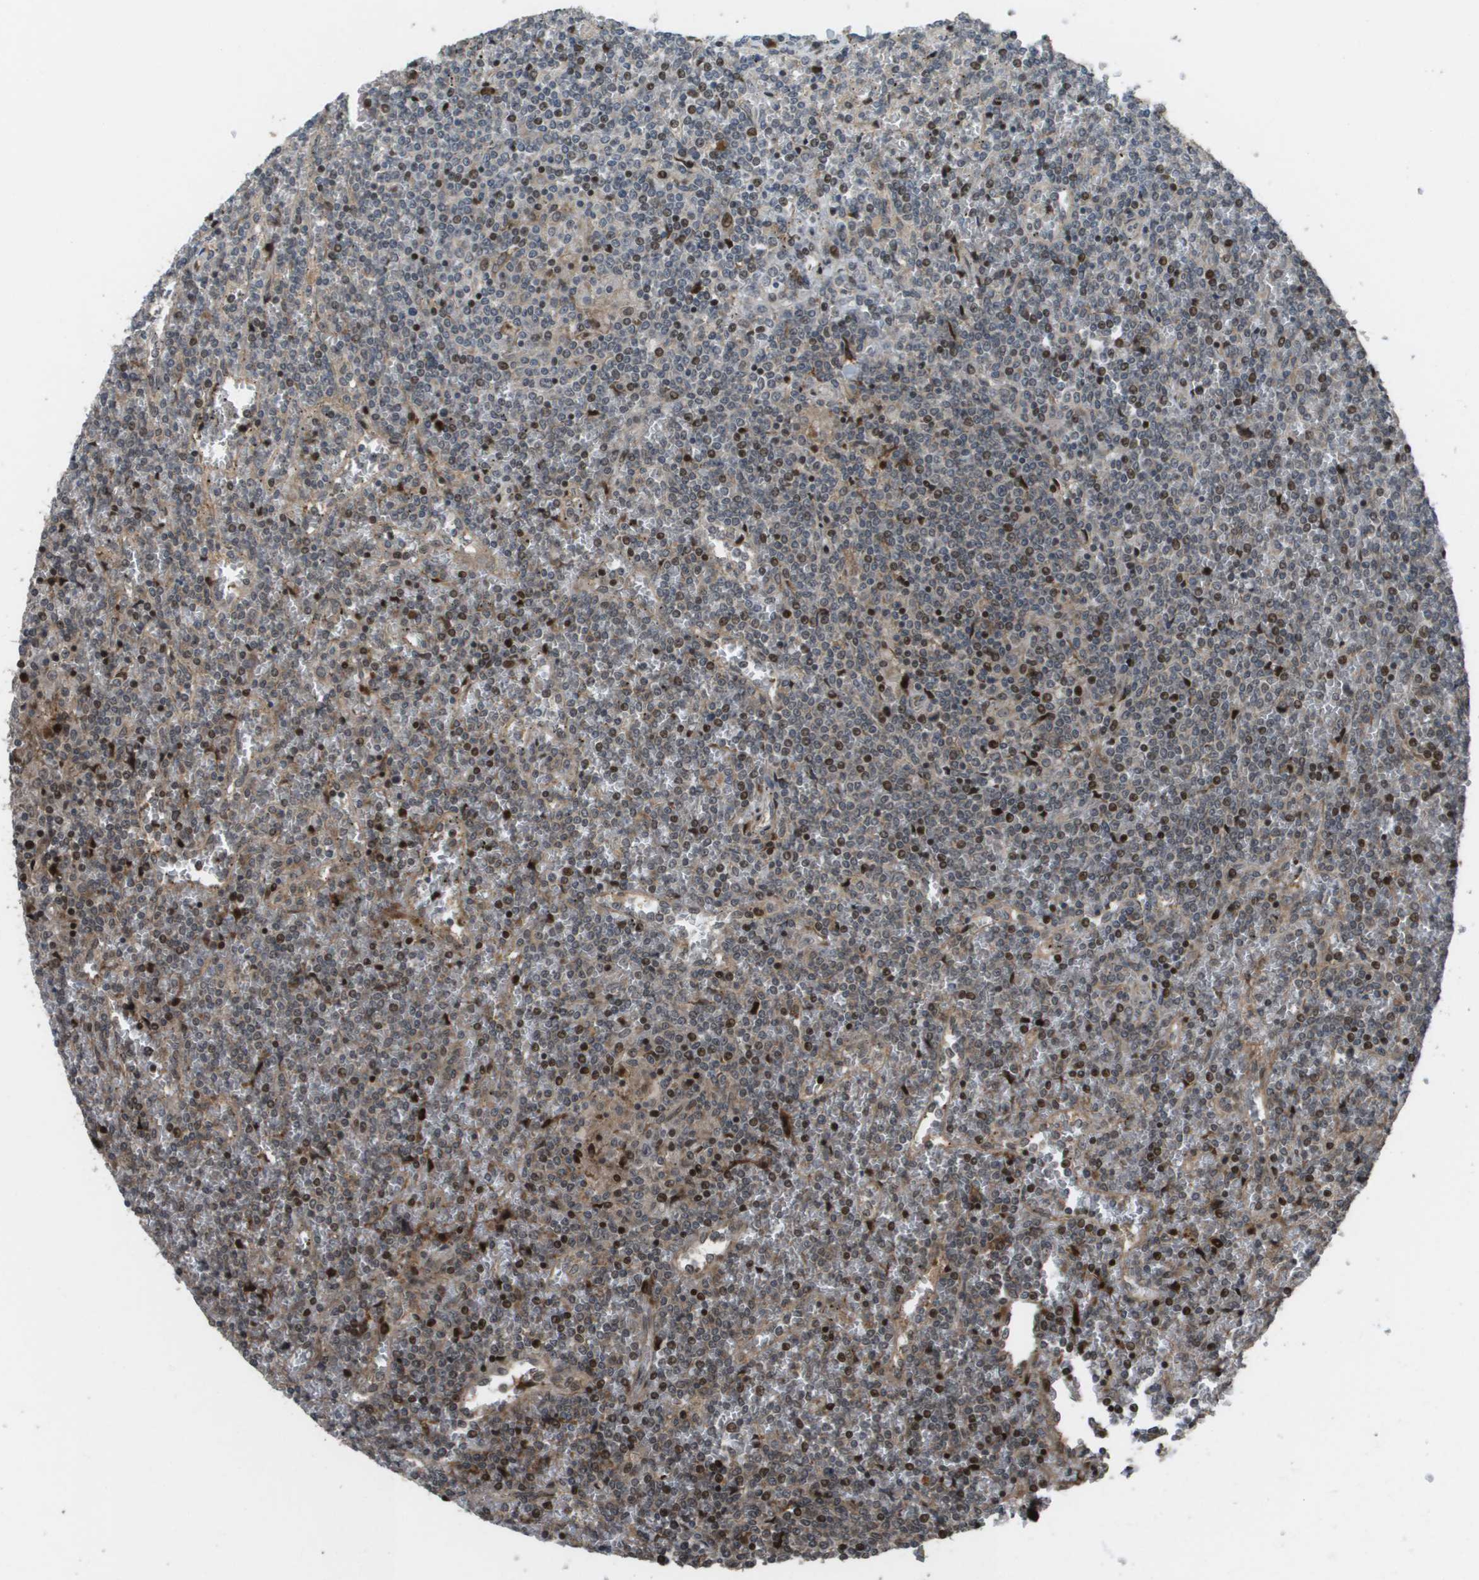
{"staining": {"intensity": "moderate", "quantity": "25%-75%", "location": "nuclear"}, "tissue": "lymphoma", "cell_type": "Tumor cells", "image_type": "cancer", "snomed": [{"axis": "morphology", "description": "Malignant lymphoma, non-Hodgkin's type, Low grade"}, {"axis": "topography", "description": "Spleen"}], "caption": "Protein expression analysis of human lymphoma reveals moderate nuclear positivity in about 25%-75% of tumor cells.", "gene": "AXIN2", "patient": {"sex": "female", "age": 19}}